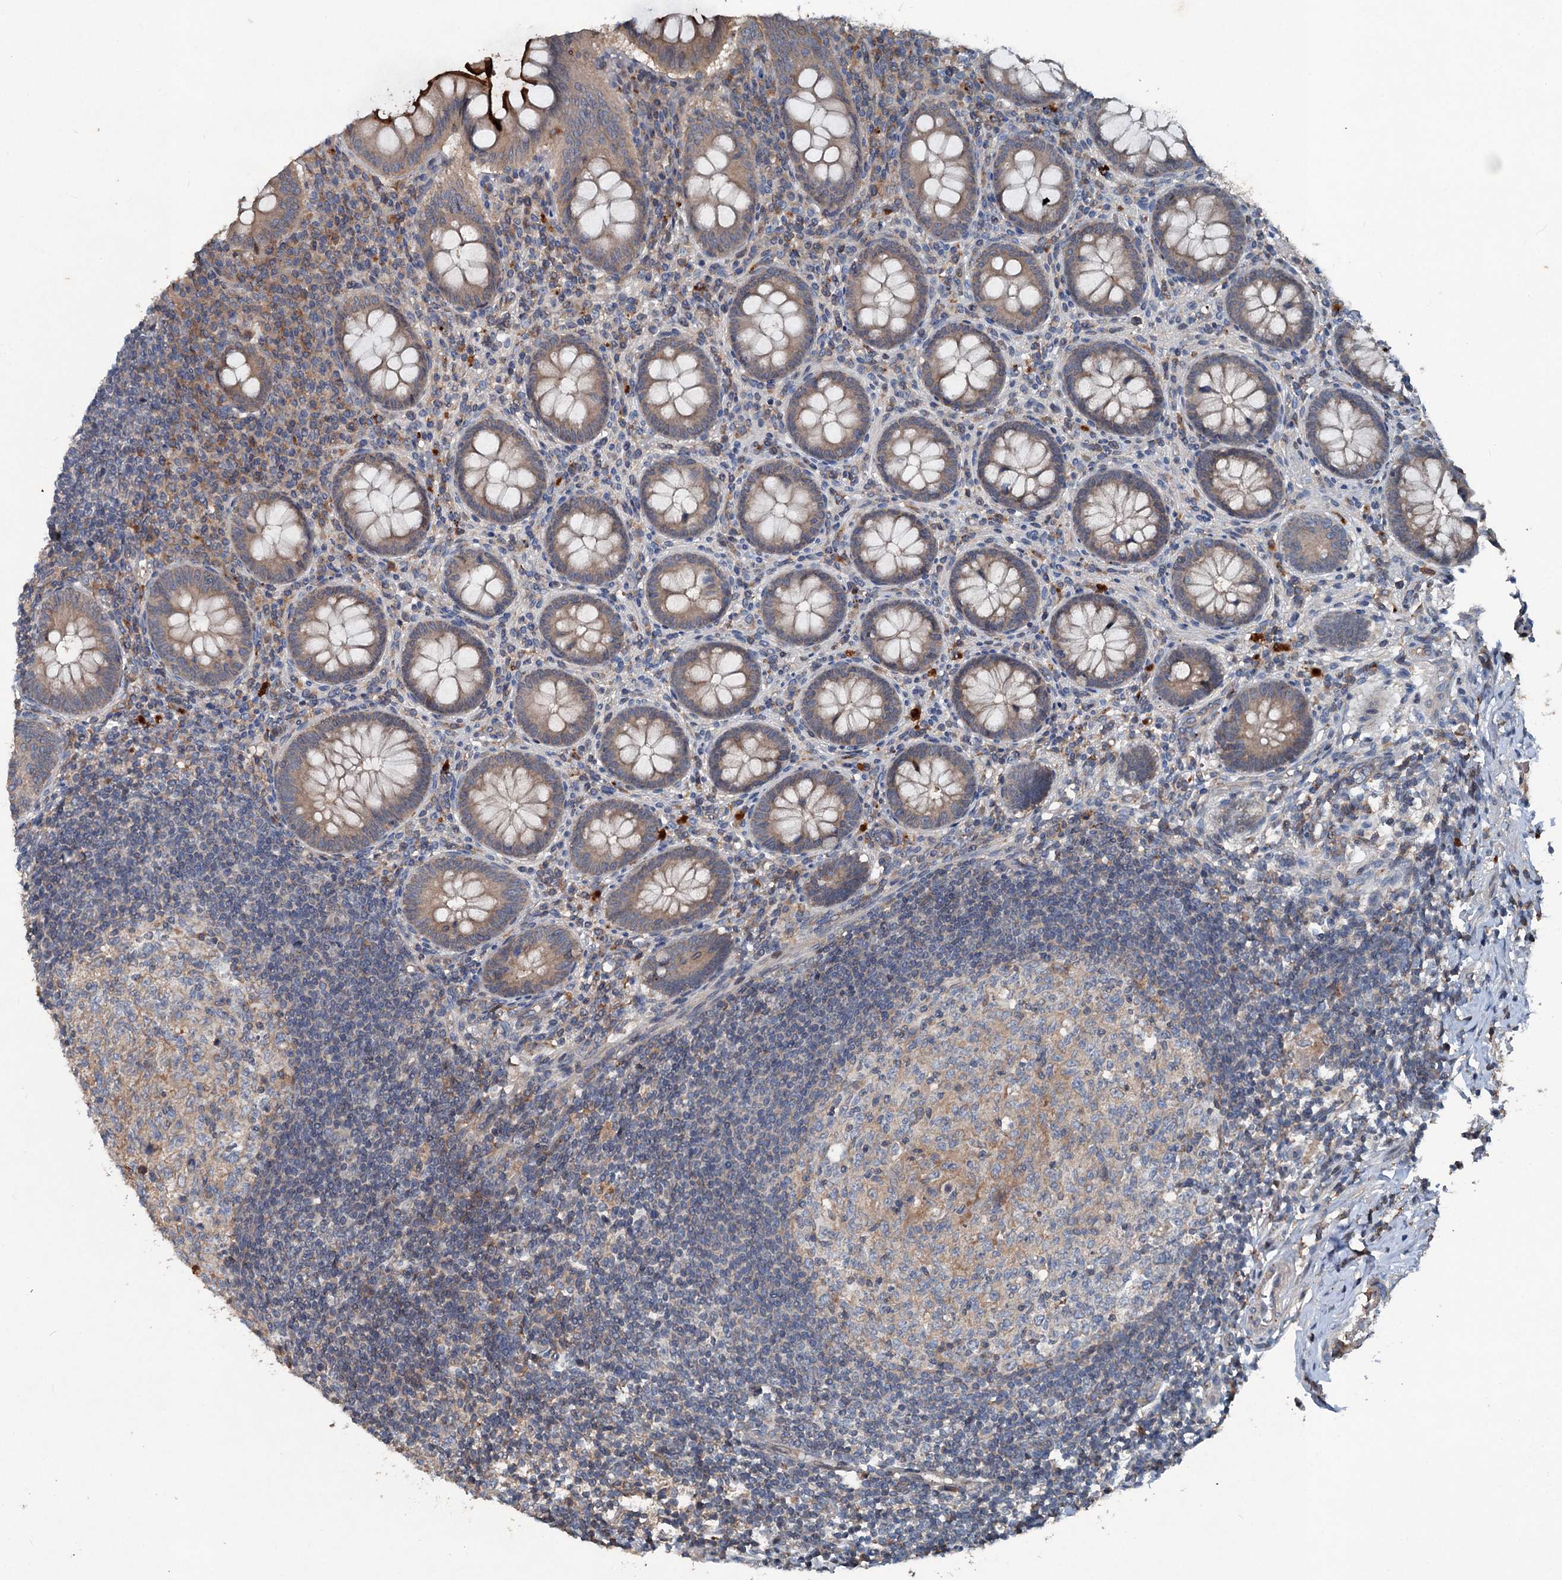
{"staining": {"intensity": "strong", "quantity": "25%-75%", "location": "cytoplasmic/membranous"}, "tissue": "appendix", "cell_type": "Glandular cells", "image_type": "normal", "snomed": [{"axis": "morphology", "description": "Normal tissue, NOS"}, {"axis": "topography", "description": "Appendix"}], "caption": "The immunohistochemical stain highlights strong cytoplasmic/membranous positivity in glandular cells of normal appendix.", "gene": "TAPBPL", "patient": {"sex": "female", "age": 33}}